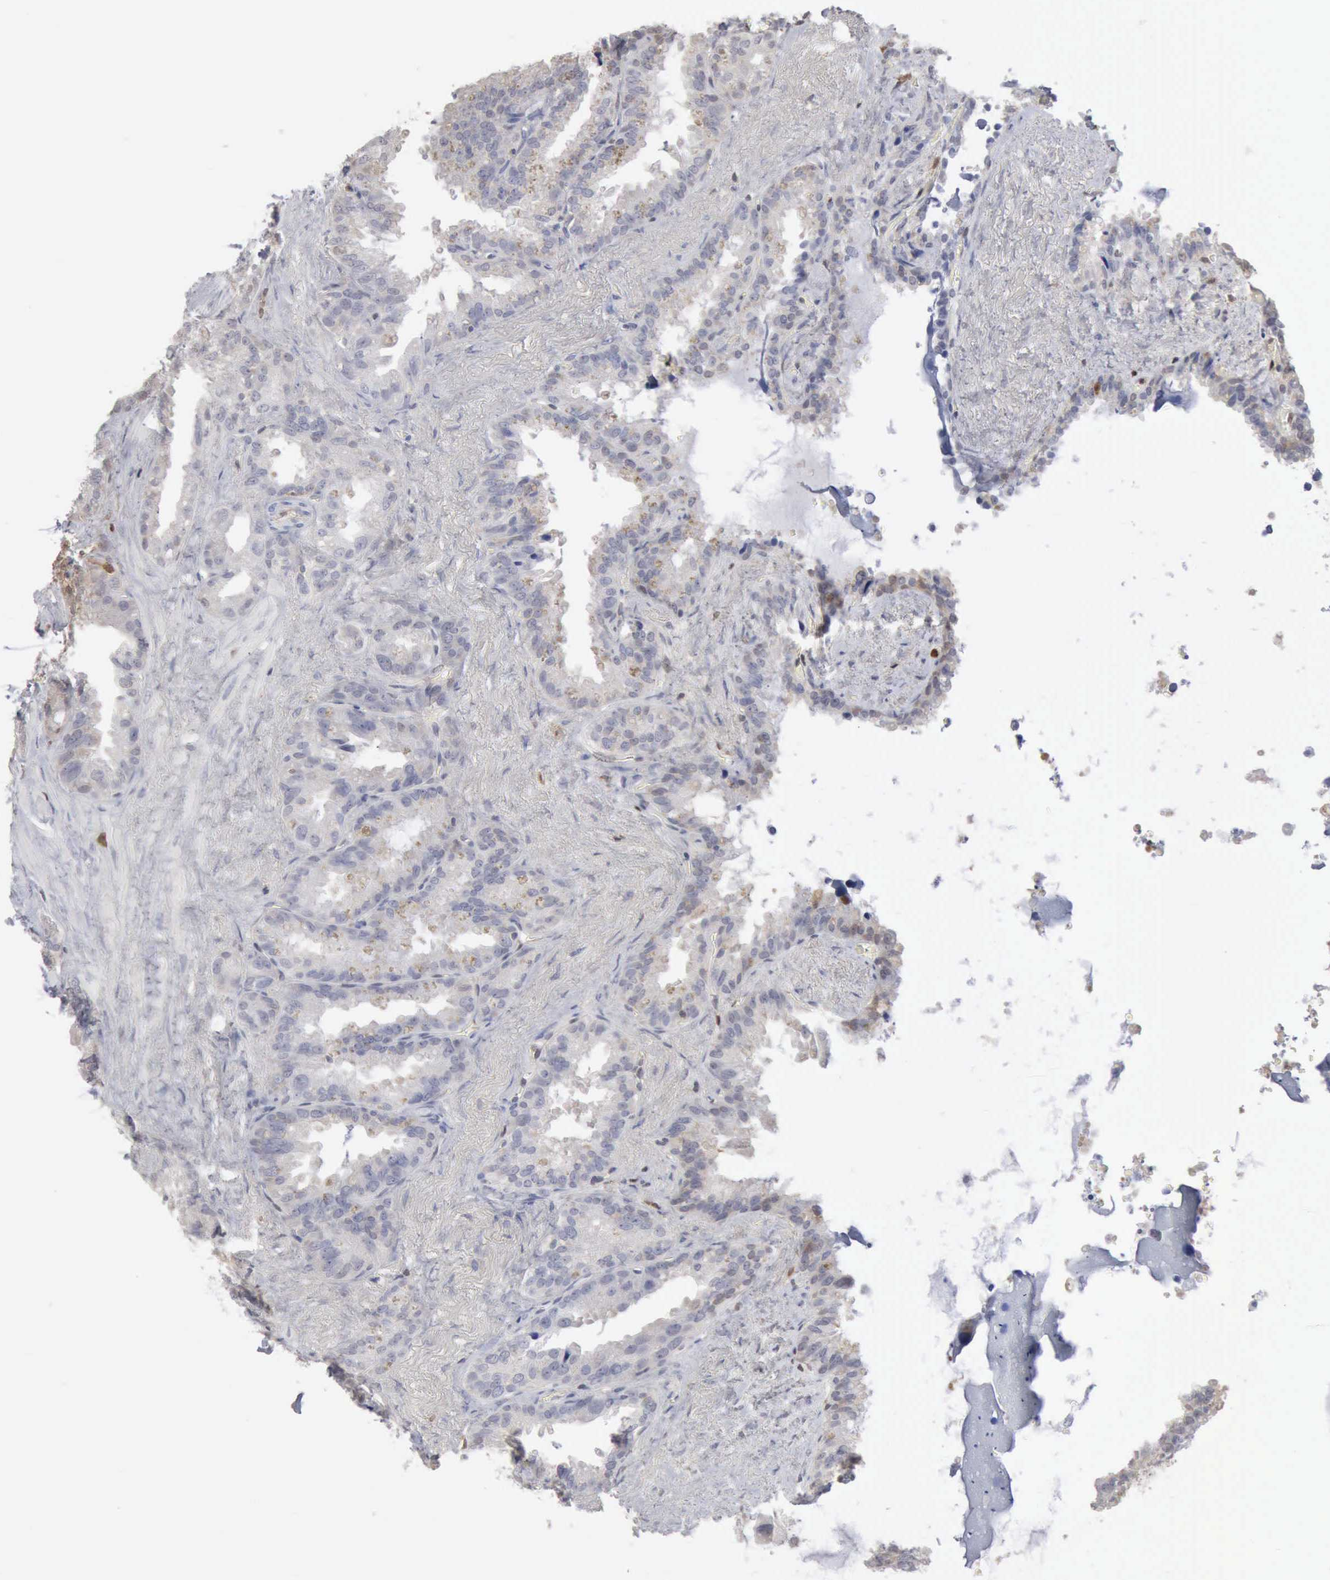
{"staining": {"intensity": "negative", "quantity": "none", "location": "none"}, "tissue": "seminal vesicle", "cell_type": "Glandular cells", "image_type": "normal", "snomed": [{"axis": "morphology", "description": "Normal tissue, NOS"}, {"axis": "topography", "description": "Prostate"}, {"axis": "topography", "description": "Seminal veicle"}], "caption": "Histopathology image shows no protein expression in glandular cells of normal seminal vesicle.", "gene": "STAT1", "patient": {"sex": "male", "age": 63}}